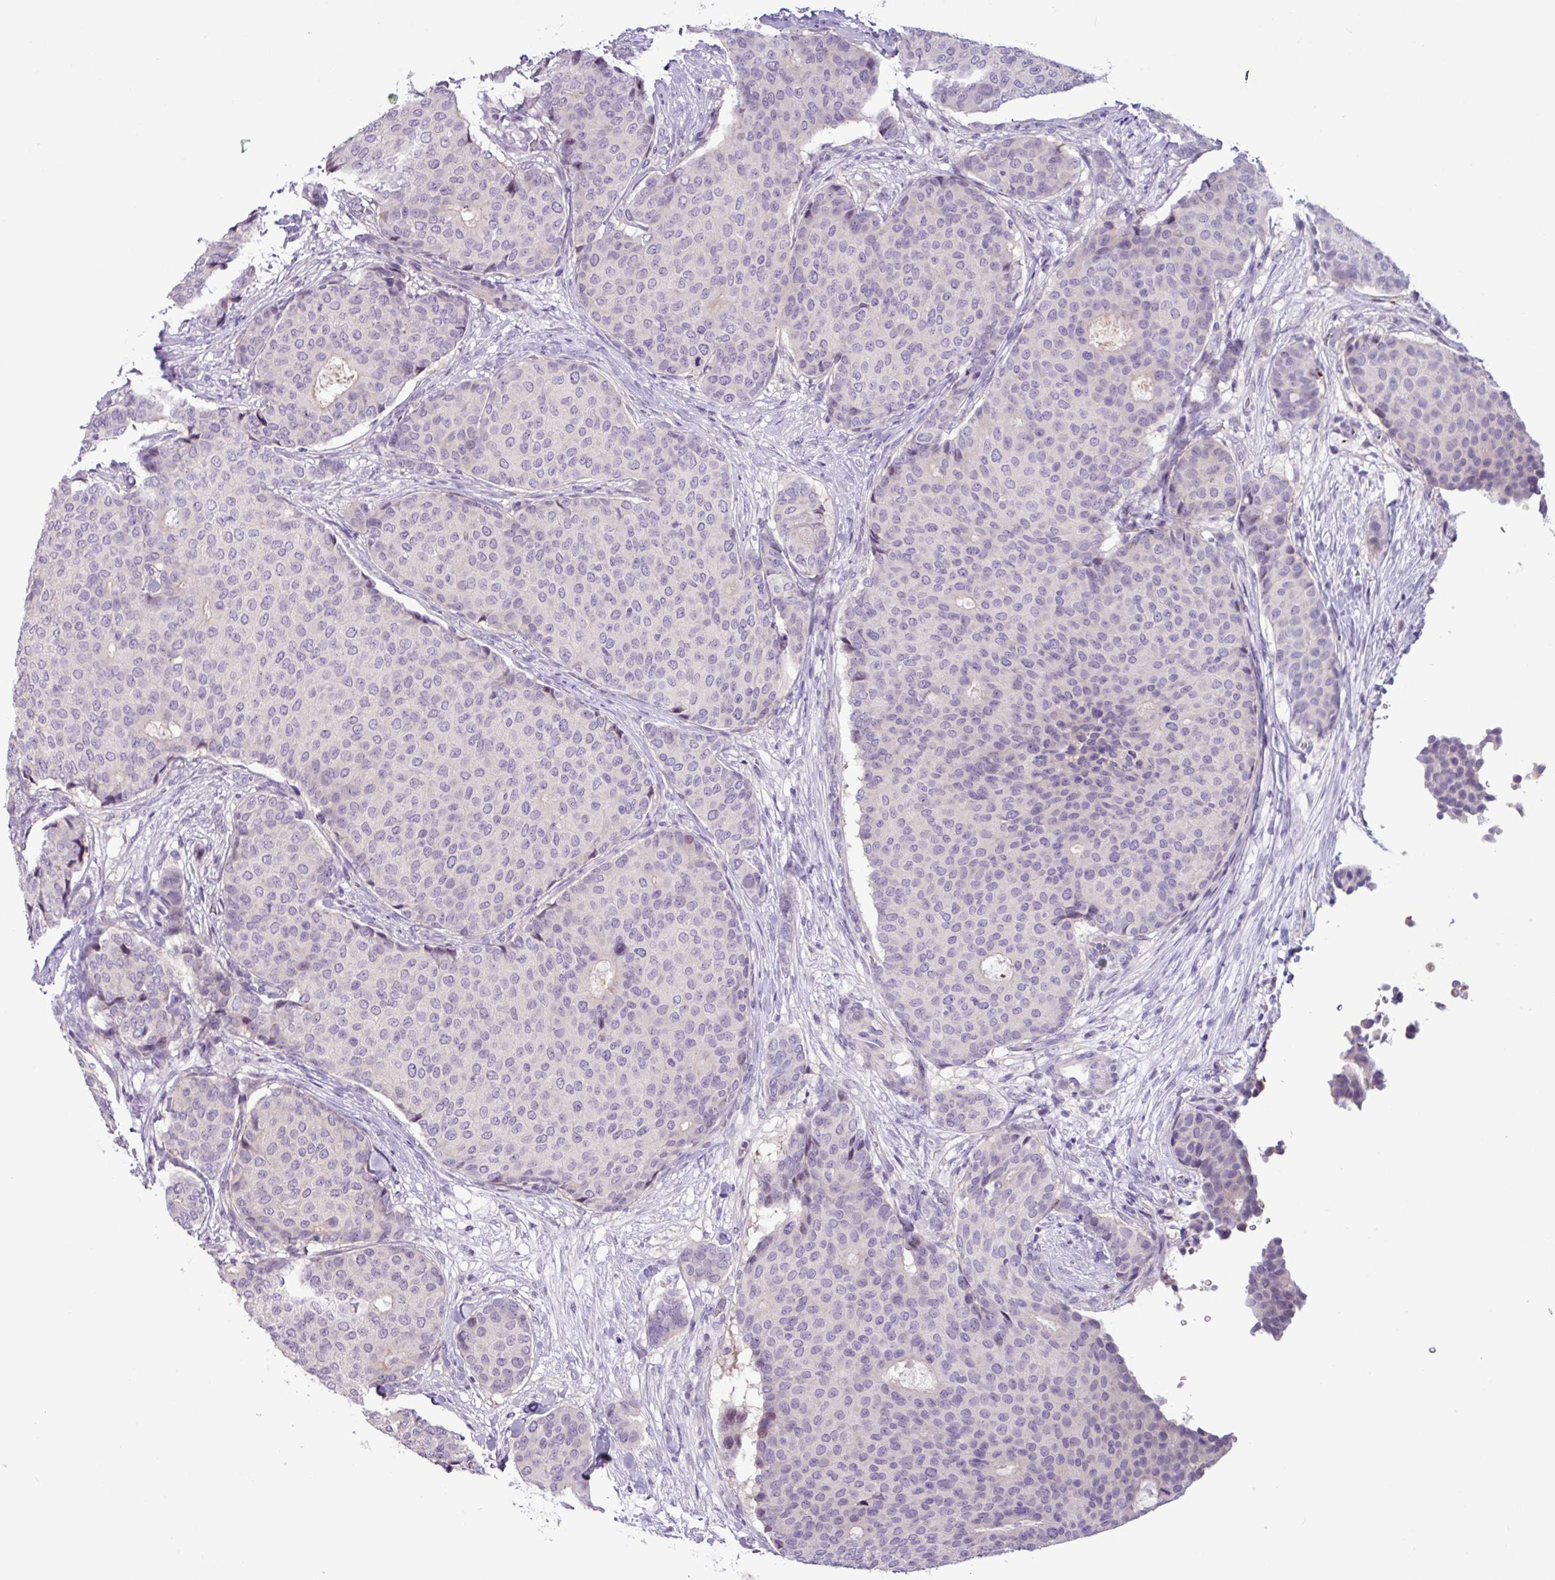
{"staining": {"intensity": "negative", "quantity": "none", "location": "none"}, "tissue": "breast cancer", "cell_type": "Tumor cells", "image_type": "cancer", "snomed": [{"axis": "morphology", "description": "Duct carcinoma"}, {"axis": "topography", "description": "Breast"}], "caption": "This histopathology image is of breast cancer stained with immunohistochemistry (IHC) to label a protein in brown with the nuclei are counter-stained blue. There is no positivity in tumor cells. (DAB IHC, high magnification).", "gene": "PNLDC1", "patient": {"sex": "female", "age": 75}}